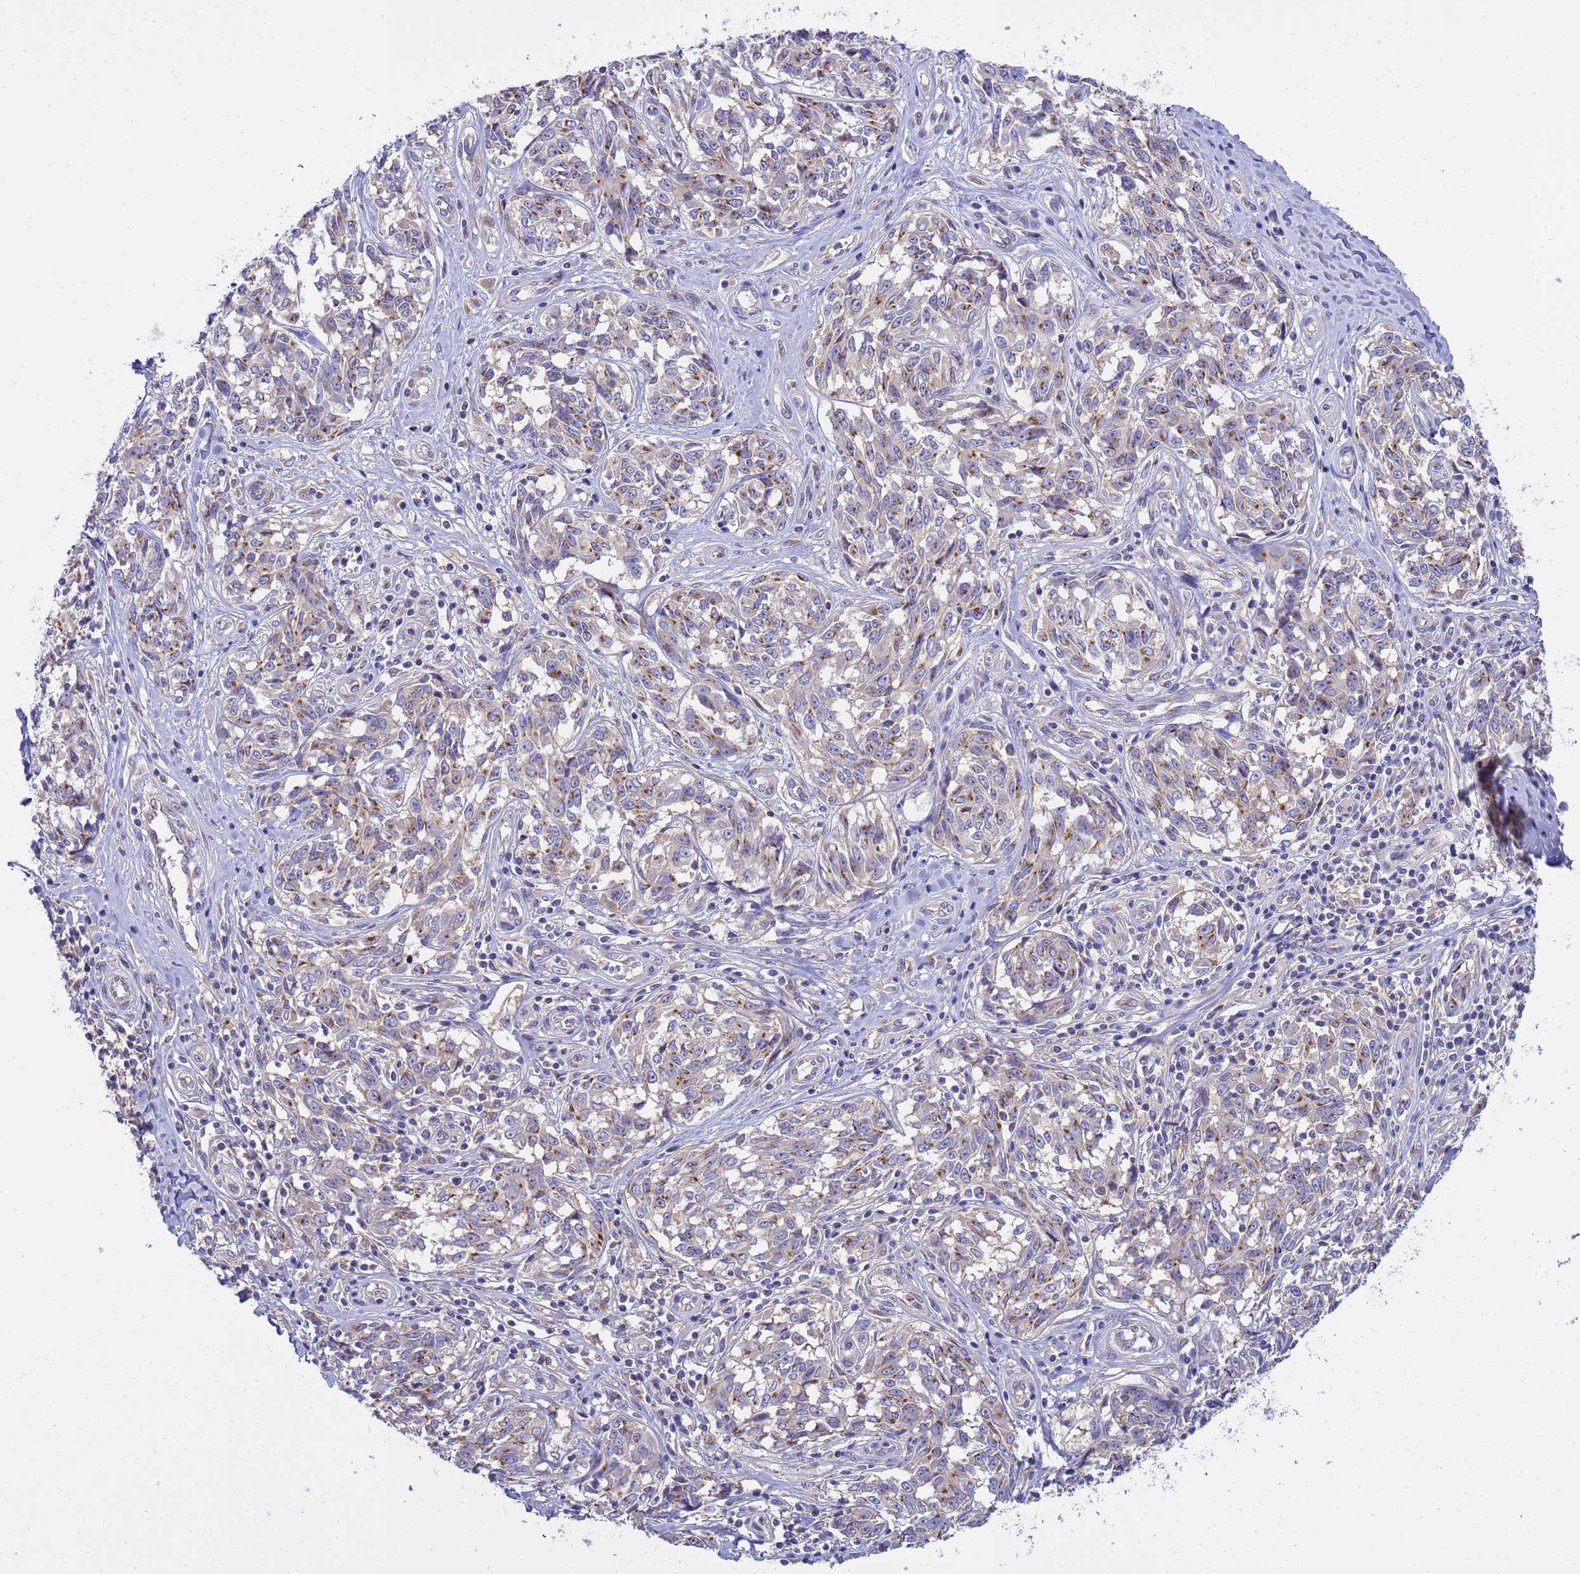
{"staining": {"intensity": "weak", "quantity": "<25%", "location": "cytoplasmic/membranous"}, "tissue": "melanoma", "cell_type": "Tumor cells", "image_type": "cancer", "snomed": [{"axis": "morphology", "description": "Normal tissue, NOS"}, {"axis": "morphology", "description": "Malignant melanoma, NOS"}, {"axis": "topography", "description": "Skin"}], "caption": "Protein analysis of malignant melanoma exhibits no significant positivity in tumor cells.", "gene": "ANAPC1", "patient": {"sex": "female", "age": 64}}